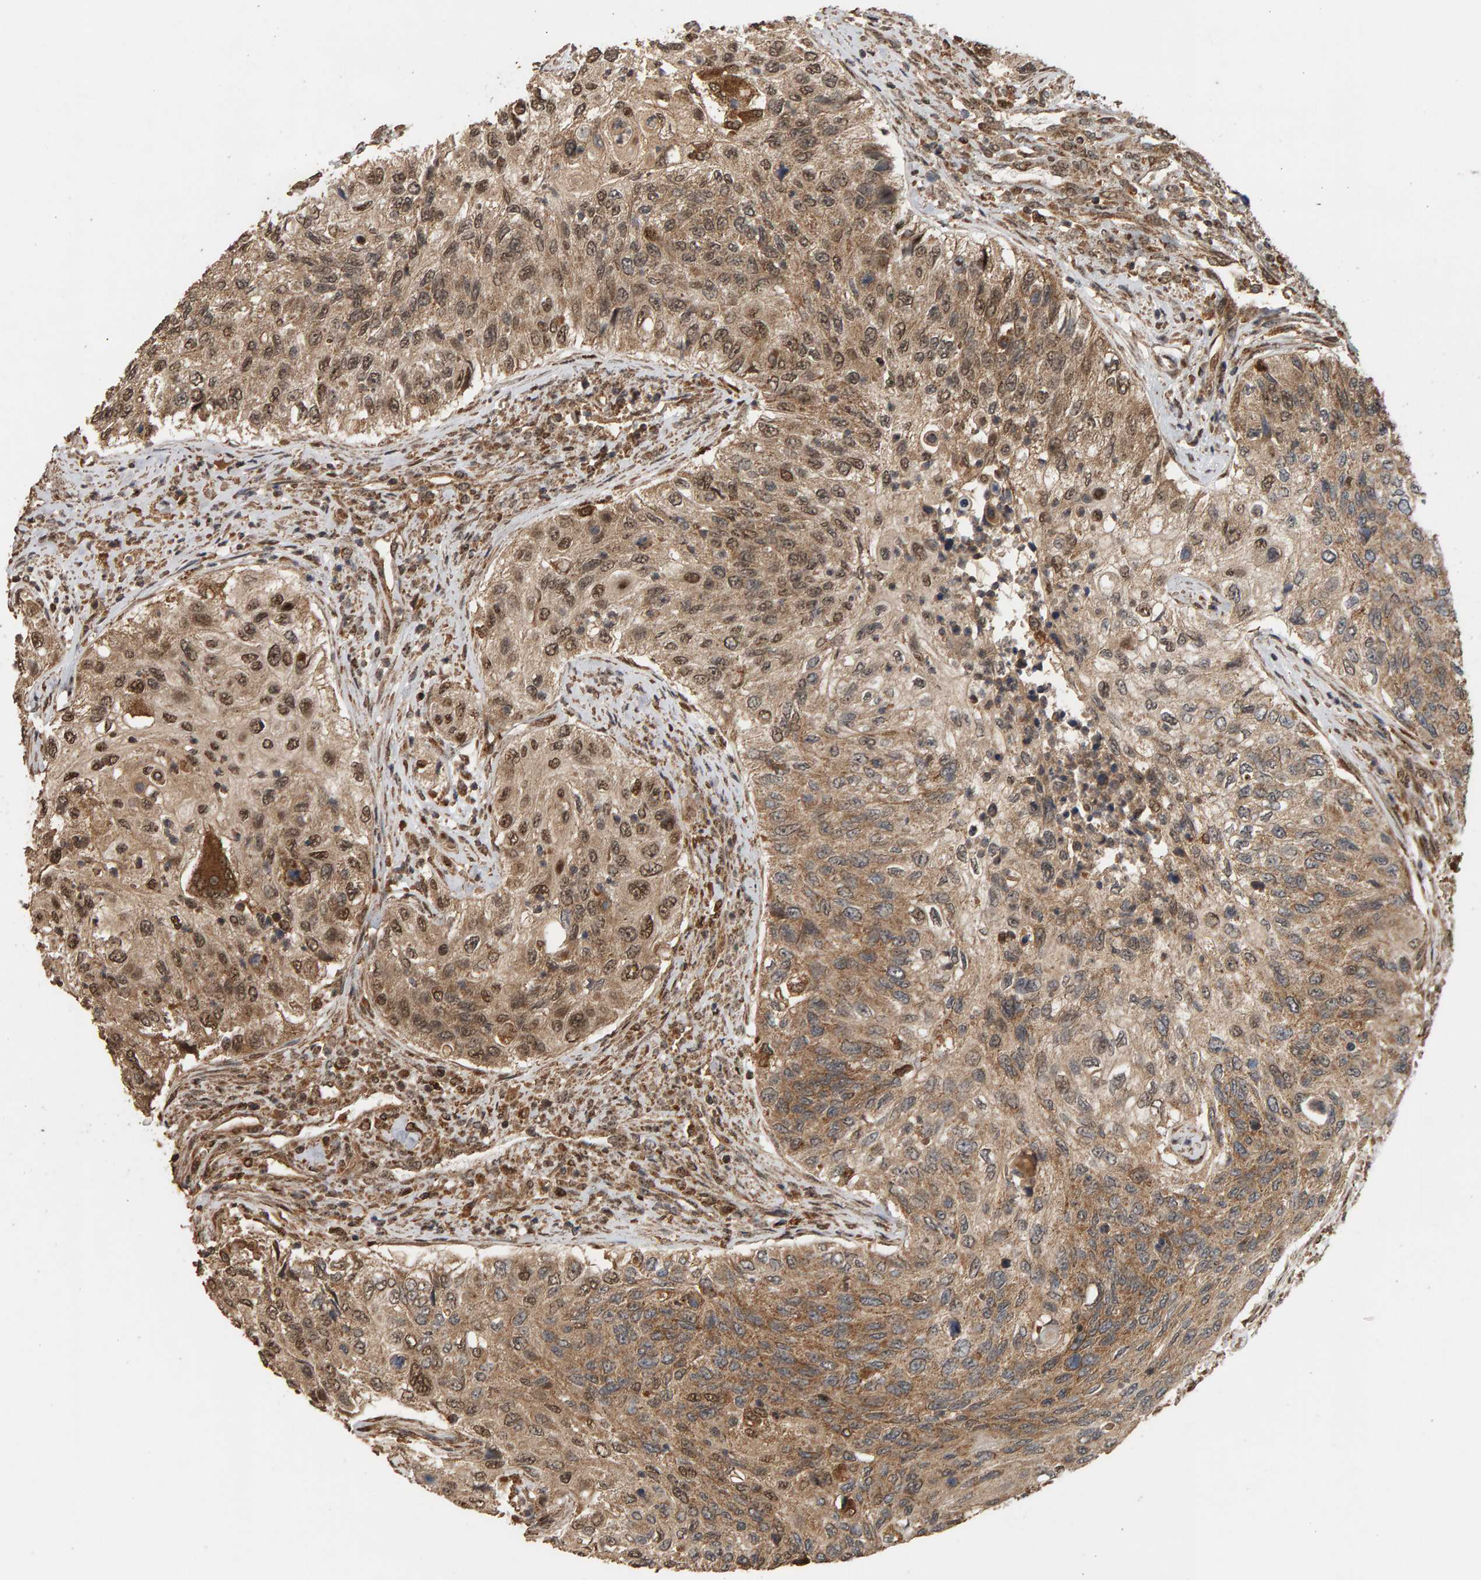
{"staining": {"intensity": "moderate", "quantity": ">75%", "location": "cytoplasmic/membranous,nuclear"}, "tissue": "urothelial cancer", "cell_type": "Tumor cells", "image_type": "cancer", "snomed": [{"axis": "morphology", "description": "Urothelial carcinoma, High grade"}, {"axis": "topography", "description": "Urinary bladder"}], "caption": "High-grade urothelial carcinoma stained with a brown dye shows moderate cytoplasmic/membranous and nuclear positive expression in about >75% of tumor cells.", "gene": "GSTK1", "patient": {"sex": "female", "age": 60}}